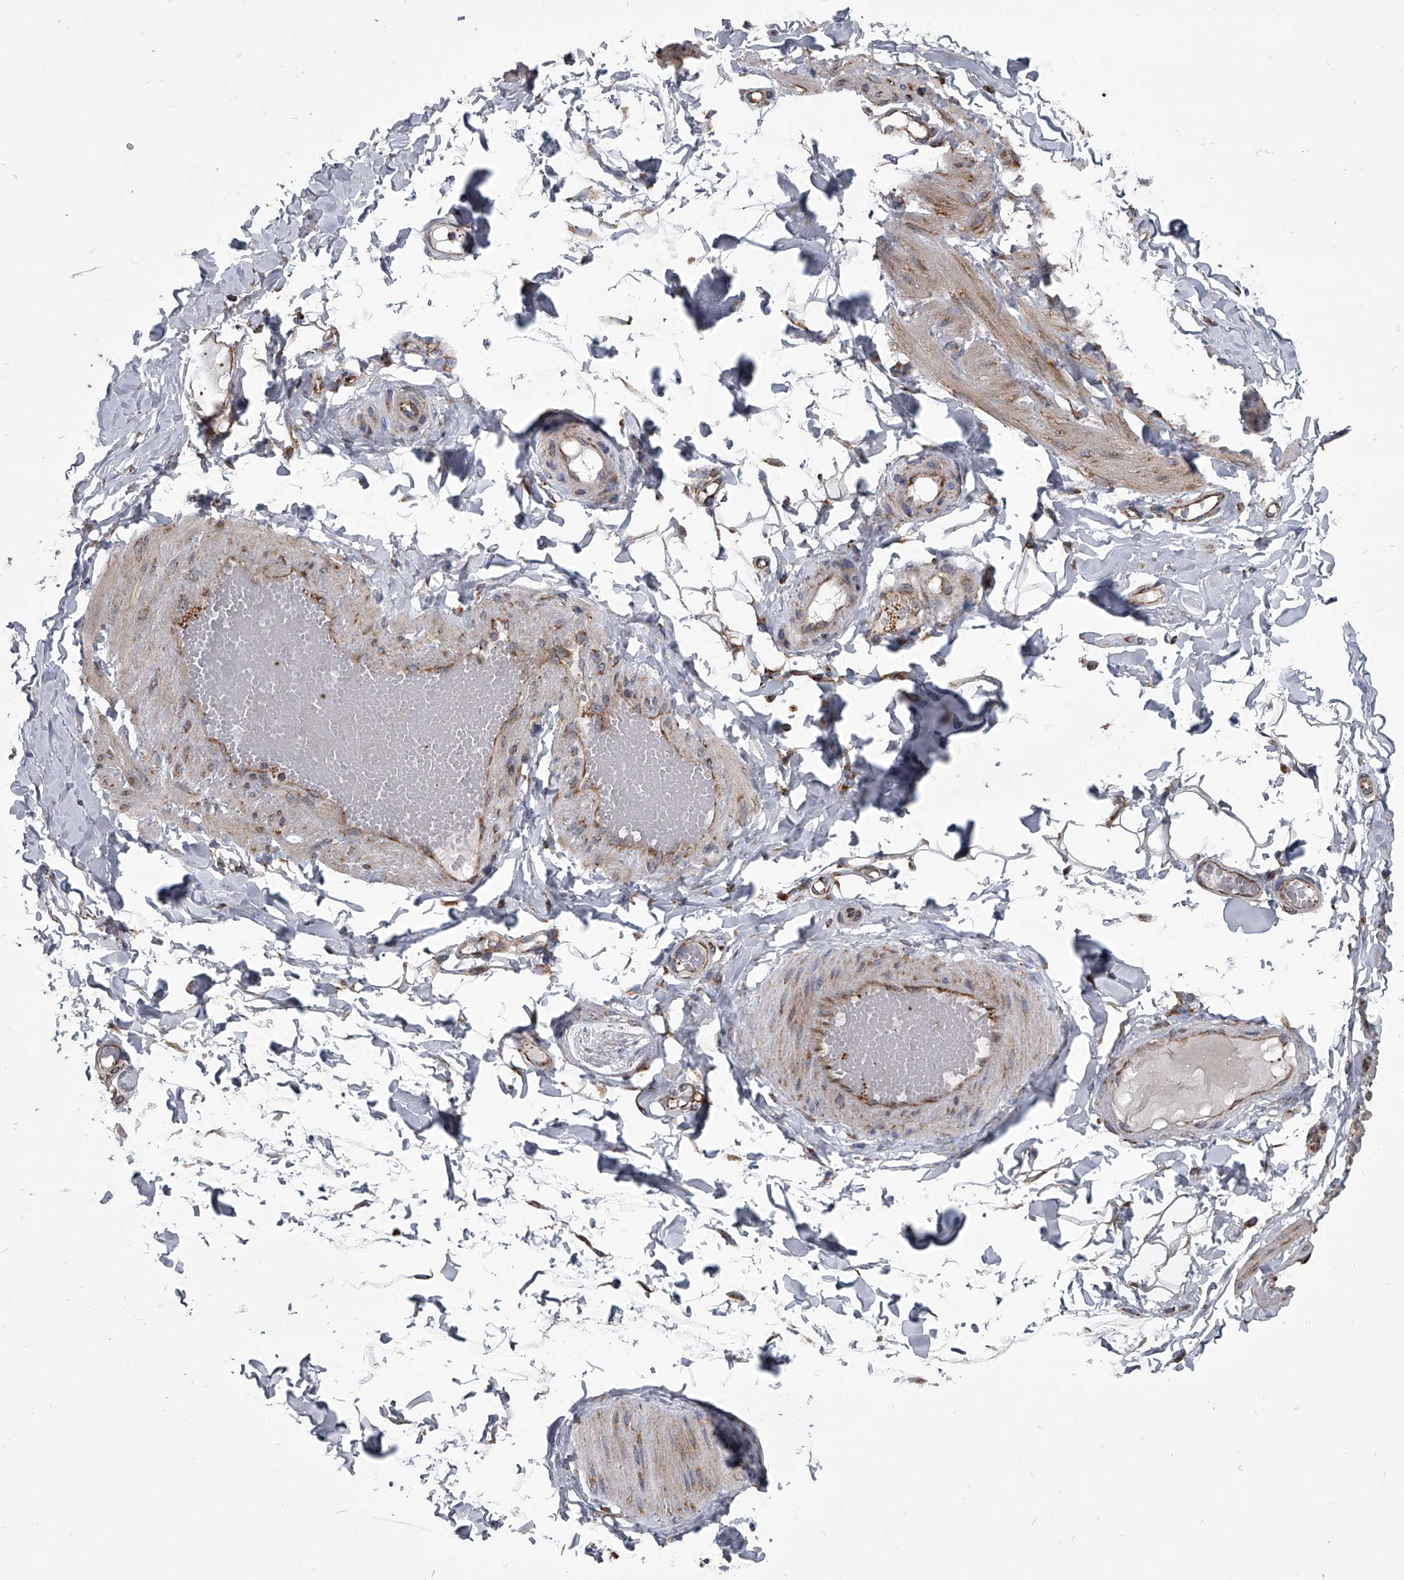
{"staining": {"intensity": "moderate", "quantity": ">75%", "location": "cytoplasmic/membranous"}, "tissue": "adipose tissue", "cell_type": "Adipocytes", "image_type": "normal", "snomed": [{"axis": "morphology", "description": "Normal tissue, NOS"}, {"axis": "topography", "description": "Adipose tissue"}, {"axis": "topography", "description": "Vascular tissue"}, {"axis": "topography", "description": "Peripheral nerve tissue"}], "caption": "An IHC photomicrograph of unremarkable tissue is shown. Protein staining in brown labels moderate cytoplasmic/membranous positivity in adipose tissue within adipocytes.", "gene": "ZC3H15", "patient": {"sex": "male", "age": 25}}